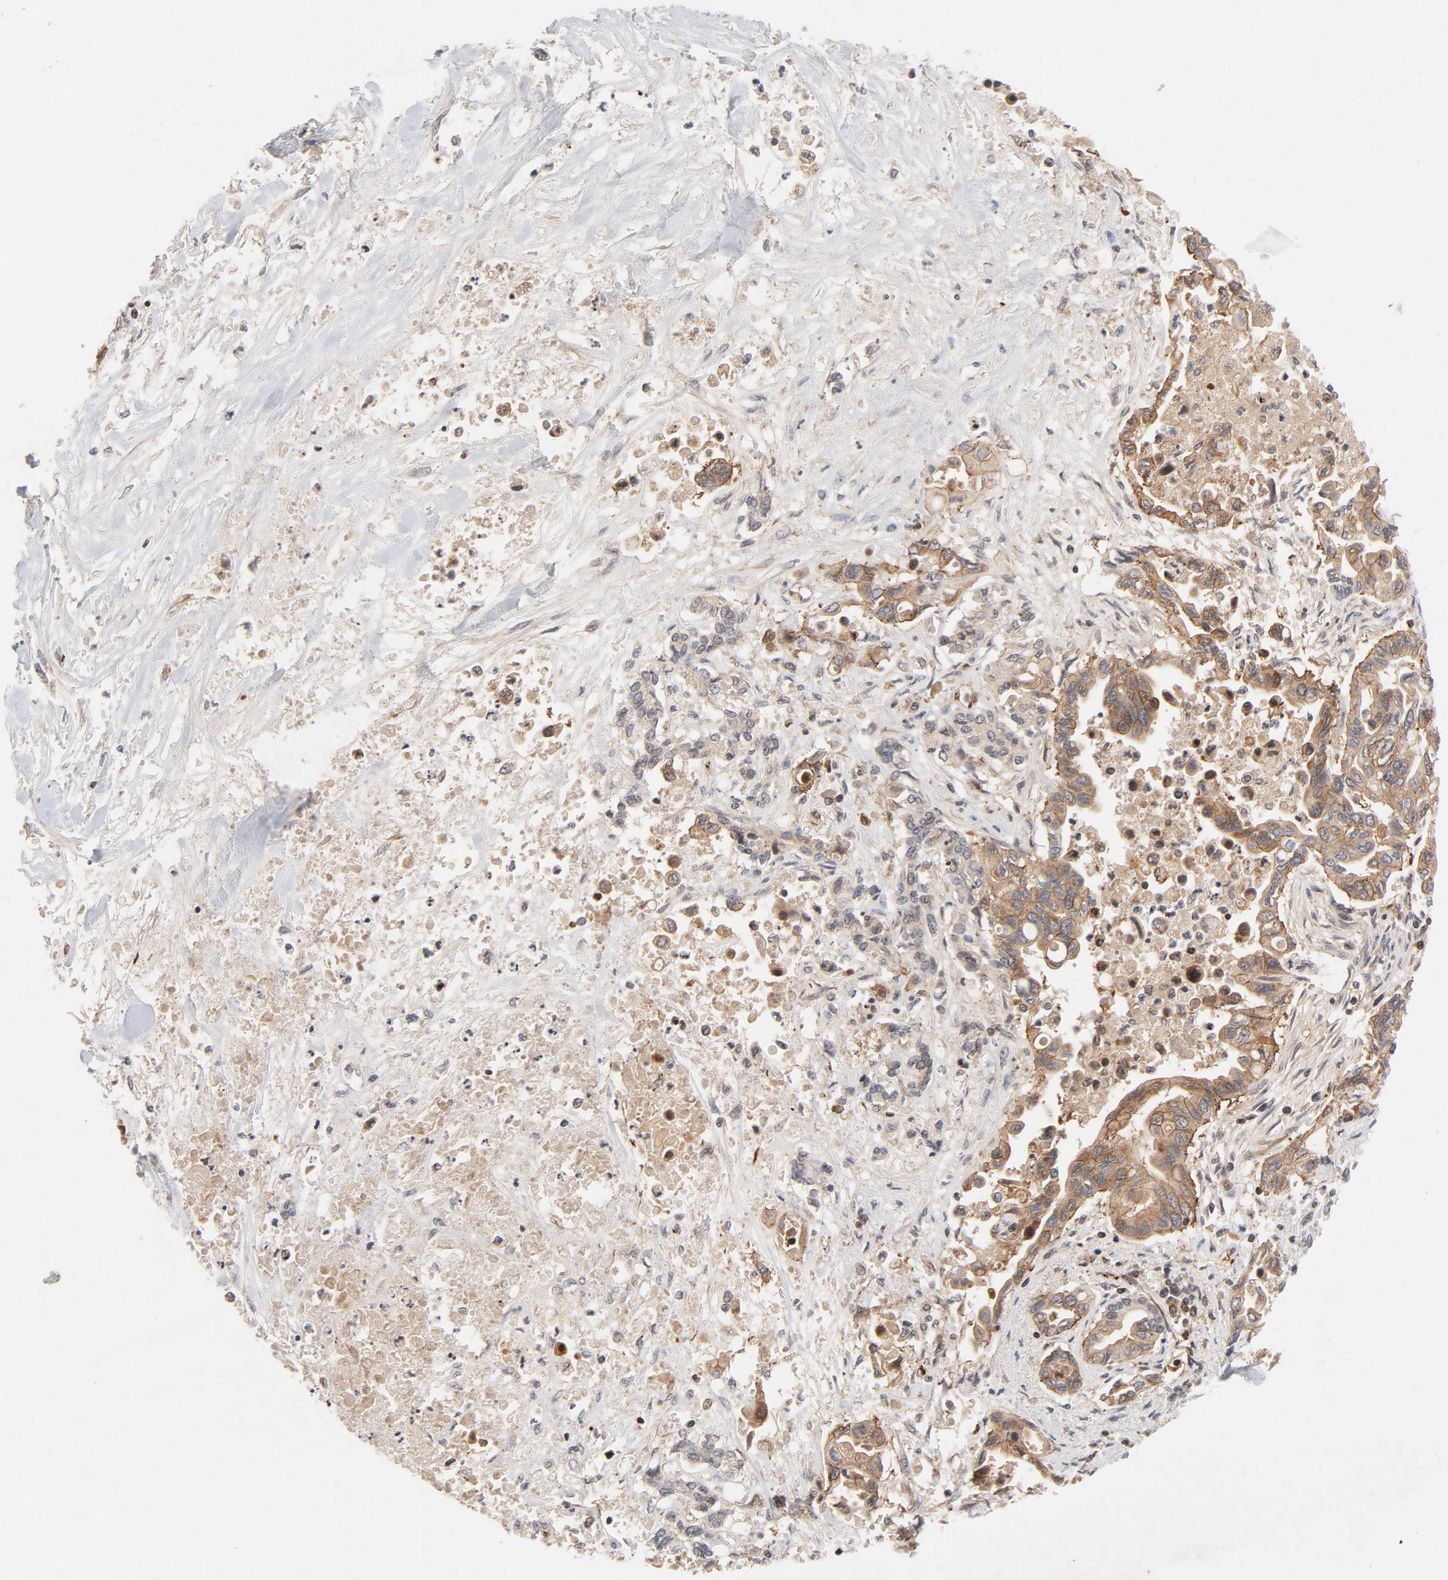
{"staining": {"intensity": "moderate", "quantity": ">75%", "location": "cytoplasmic/membranous"}, "tissue": "pancreatic cancer", "cell_type": "Tumor cells", "image_type": "cancer", "snomed": [{"axis": "morphology", "description": "Adenocarcinoma, NOS"}, {"axis": "topography", "description": "Pancreas"}], "caption": "Tumor cells reveal medium levels of moderate cytoplasmic/membranous expression in approximately >75% of cells in pancreatic cancer.", "gene": "DNAAF2", "patient": {"sex": "female", "age": 57}}